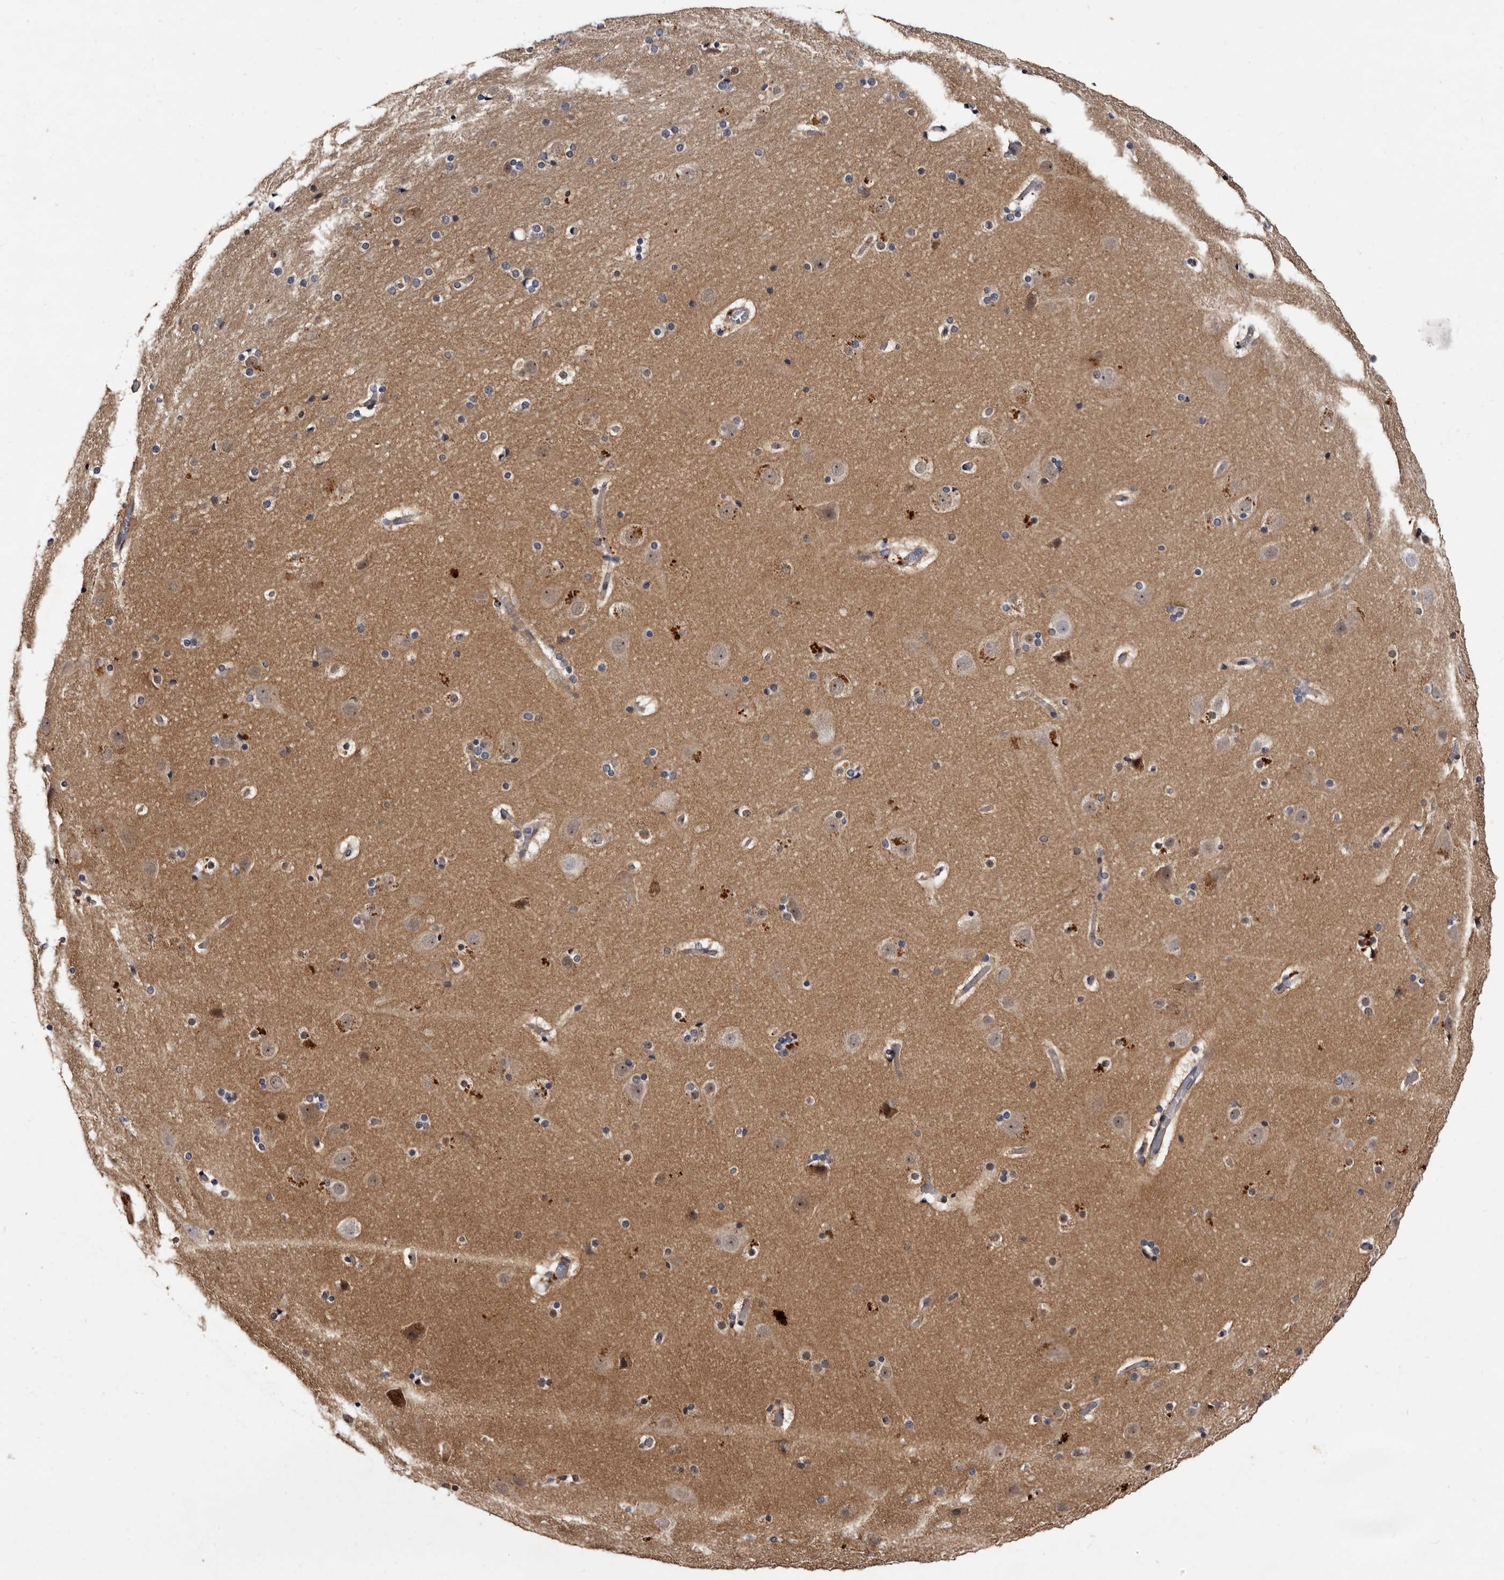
{"staining": {"intensity": "negative", "quantity": "none", "location": "none"}, "tissue": "cerebral cortex", "cell_type": "Endothelial cells", "image_type": "normal", "snomed": [{"axis": "morphology", "description": "Normal tissue, NOS"}, {"axis": "topography", "description": "Cerebral cortex"}], "caption": "This is an immunohistochemistry micrograph of unremarkable human cerebral cortex. There is no expression in endothelial cells.", "gene": "LANCL2", "patient": {"sex": "male", "age": 57}}